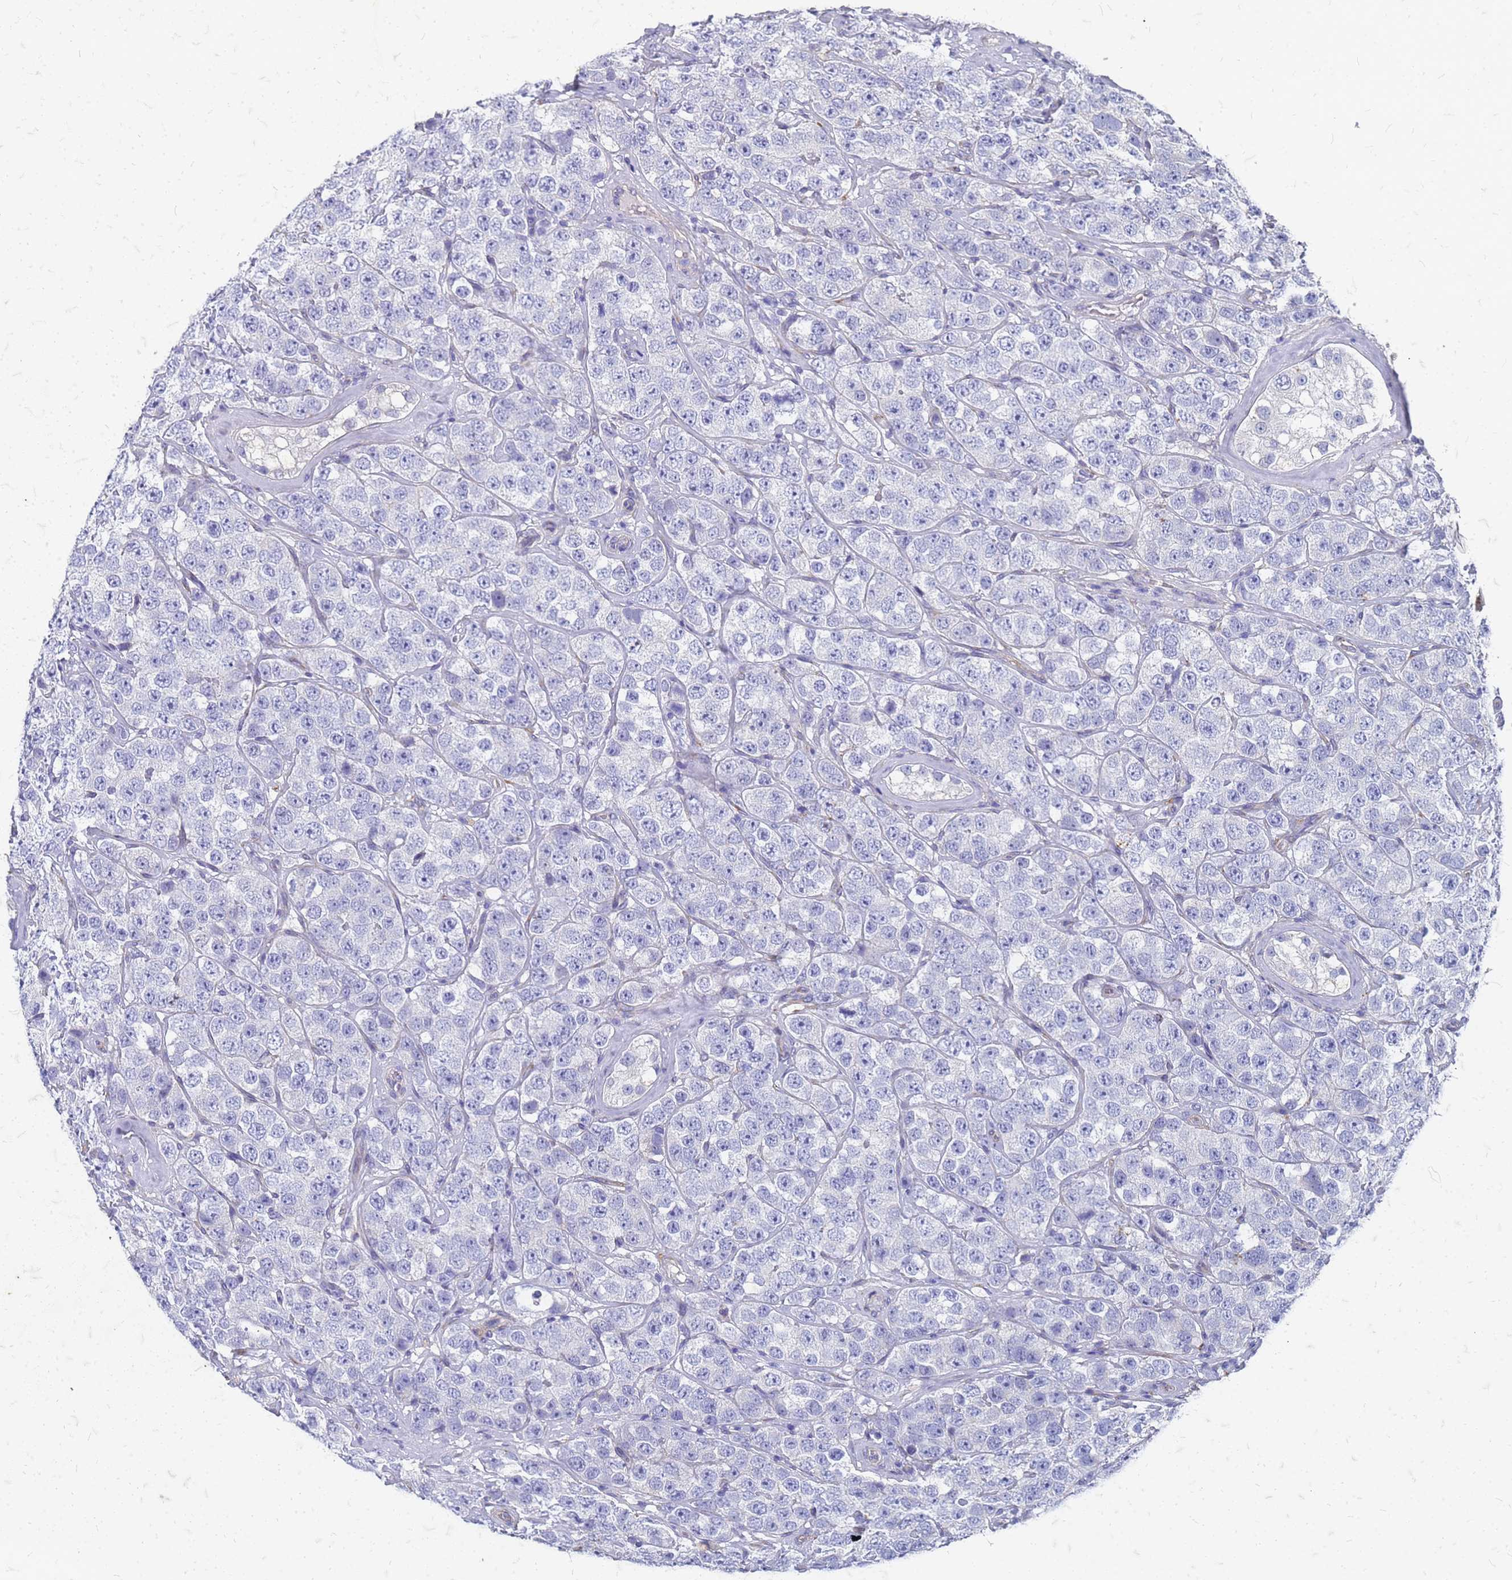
{"staining": {"intensity": "negative", "quantity": "none", "location": "none"}, "tissue": "testis cancer", "cell_type": "Tumor cells", "image_type": "cancer", "snomed": [{"axis": "morphology", "description": "Seminoma, NOS"}, {"axis": "topography", "description": "Testis"}], "caption": "A high-resolution histopathology image shows immunohistochemistry staining of testis cancer, which reveals no significant staining in tumor cells. (Brightfield microscopy of DAB immunohistochemistry at high magnification).", "gene": "TRIM64B", "patient": {"sex": "male", "age": 28}}